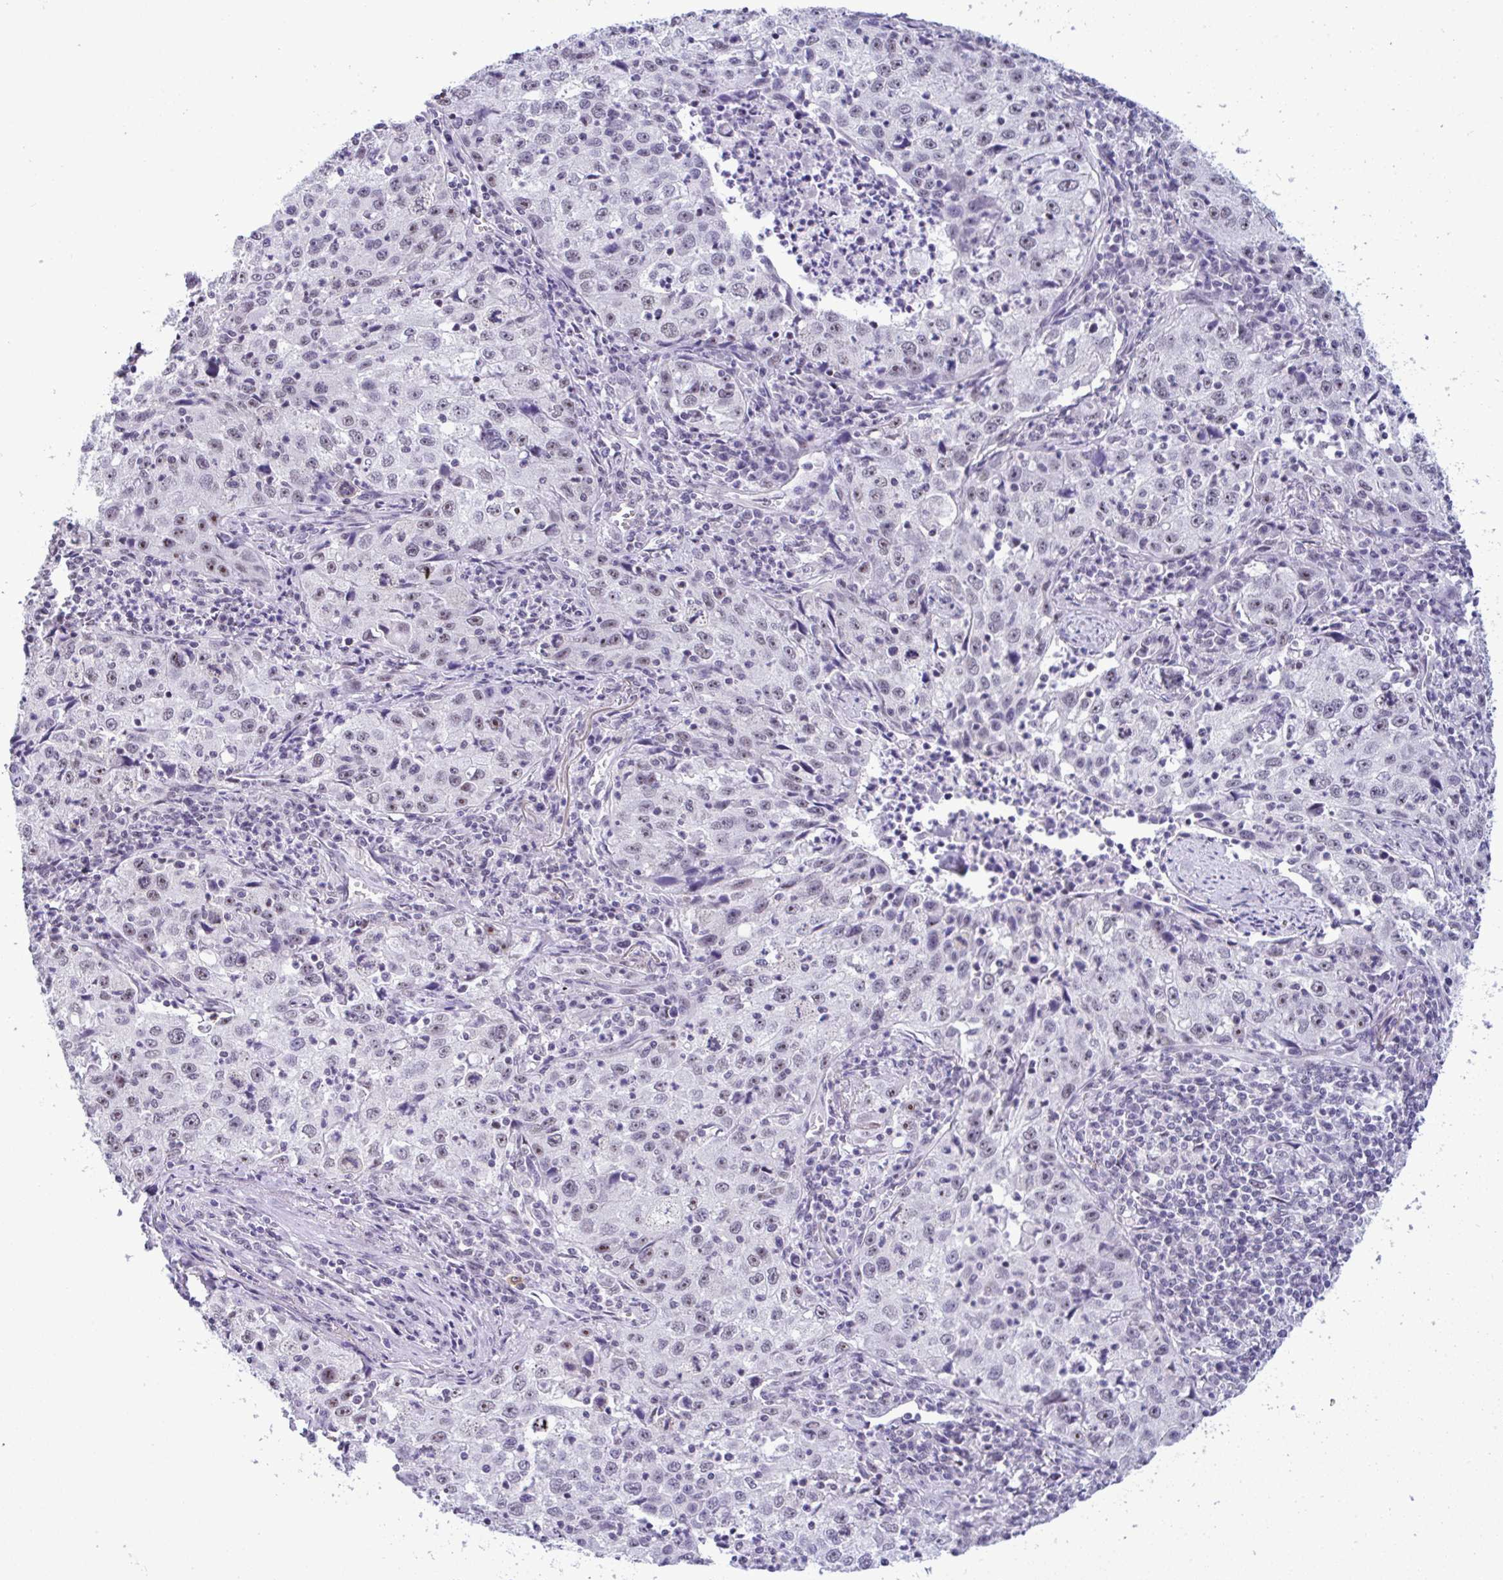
{"staining": {"intensity": "weak", "quantity": "<25%", "location": "nuclear"}, "tissue": "lung cancer", "cell_type": "Tumor cells", "image_type": "cancer", "snomed": [{"axis": "morphology", "description": "Squamous cell carcinoma, NOS"}, {"axis": "topography", "description": "Lung"}], "caption": "DAB (3,3'-diaminobenzidine) immunohistochemical staining of human lung squamous cell carcinoma shows no significant staining in tumor cells.", "gene": "YBX2", "patient": {"sex": "male", "age": 71}}